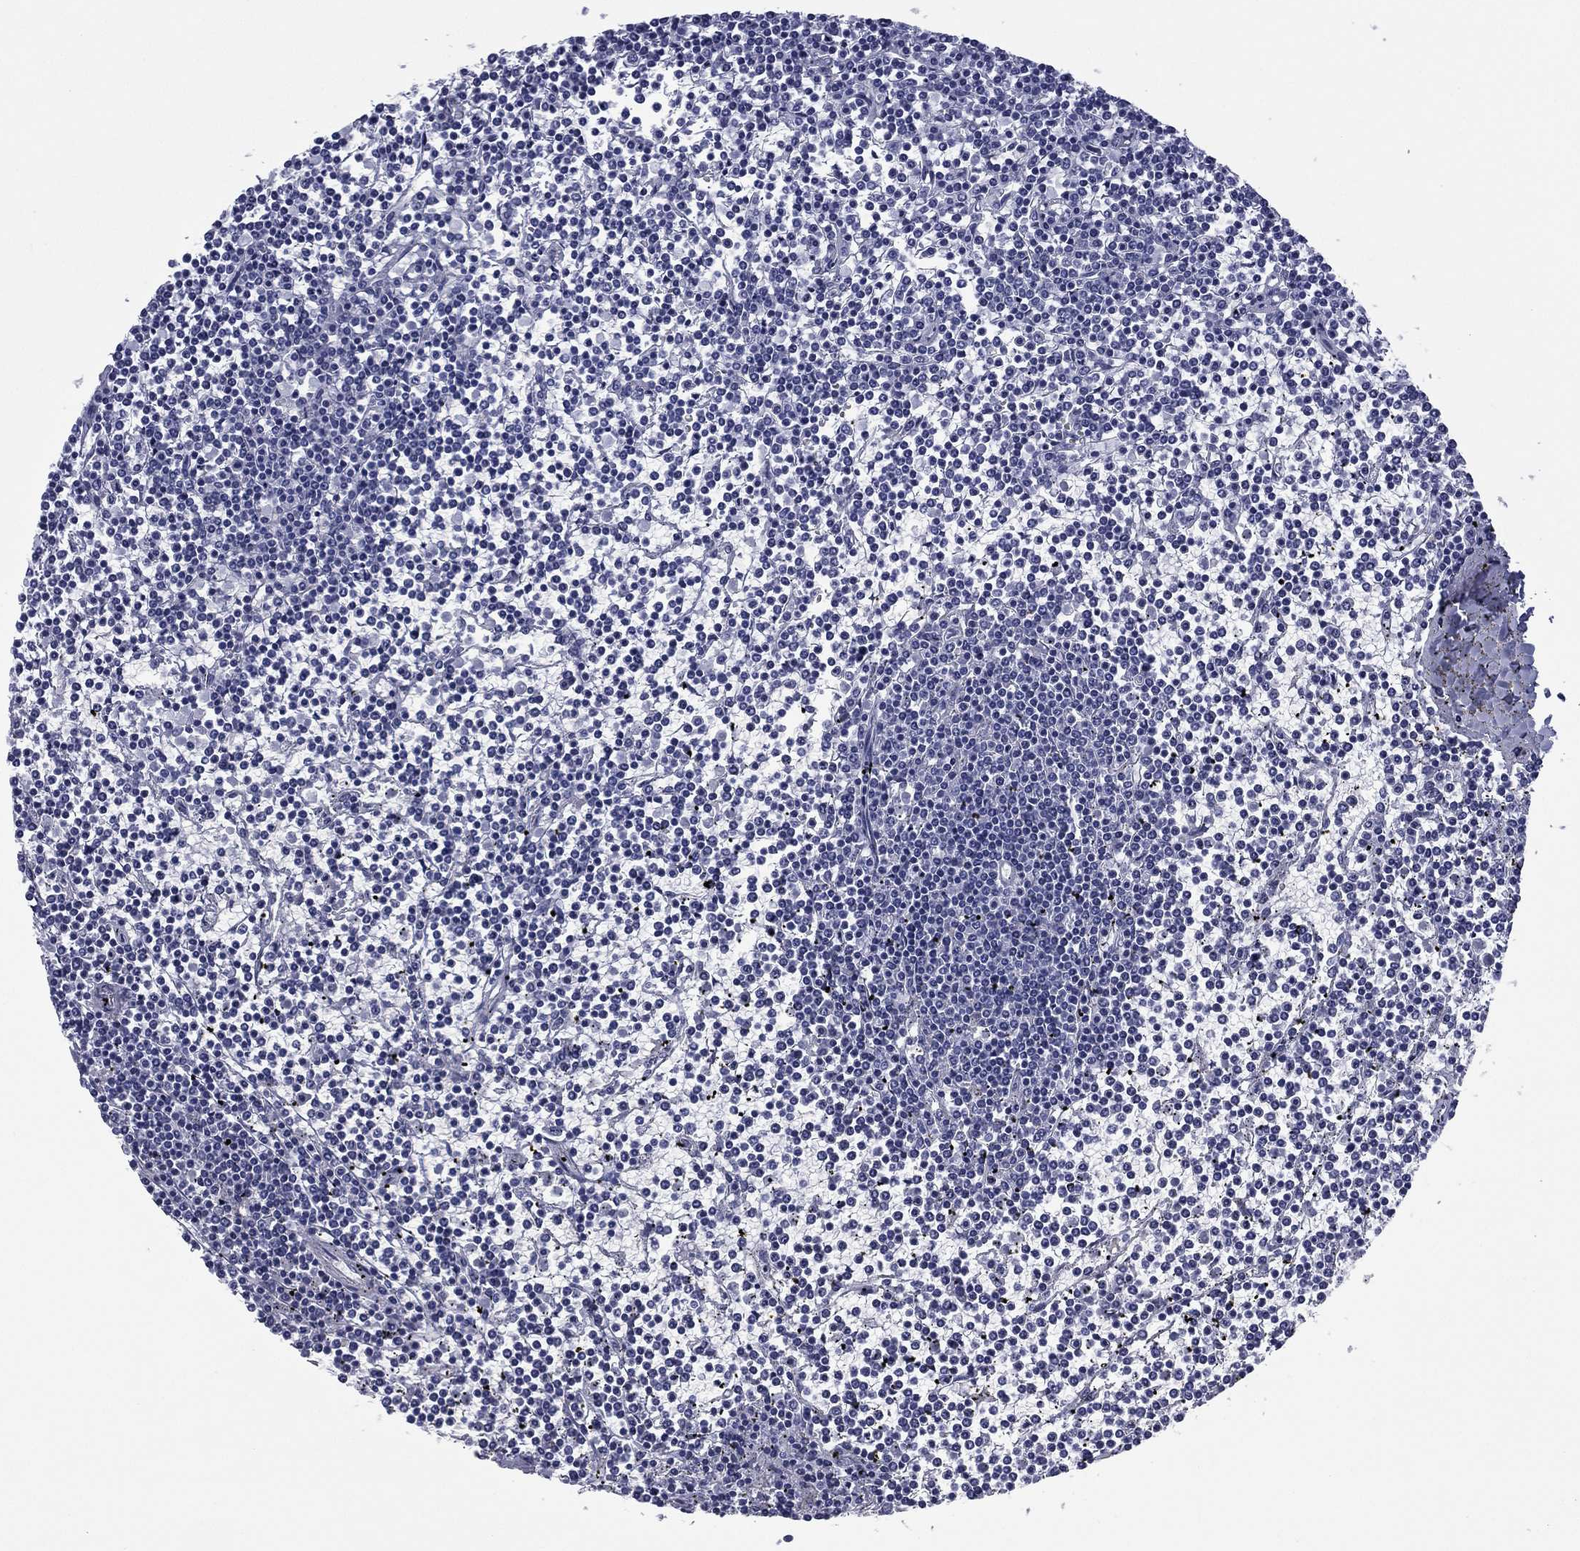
{"staining": {"intensity": "negative", "quantity": "none", "location": "none"}, "tissue": "lymphoma", "cell_type": "Tumor cells", "image_type": "cancer", "snomed": [{"axis": "morphology", "description": "Malignant lymphoma, non-Hodgkin's type, Low grade"}, {"axis": "topography", "description": "Spleen"}], "caption": "The micrograph displays no staining of tumor cells in low-grade malignant lymphoma, non-Hodgkin's type. Nuclei are stained in blue.", "gene": "CAVIN3", "patient": {"sex": "female", "age": 19}}